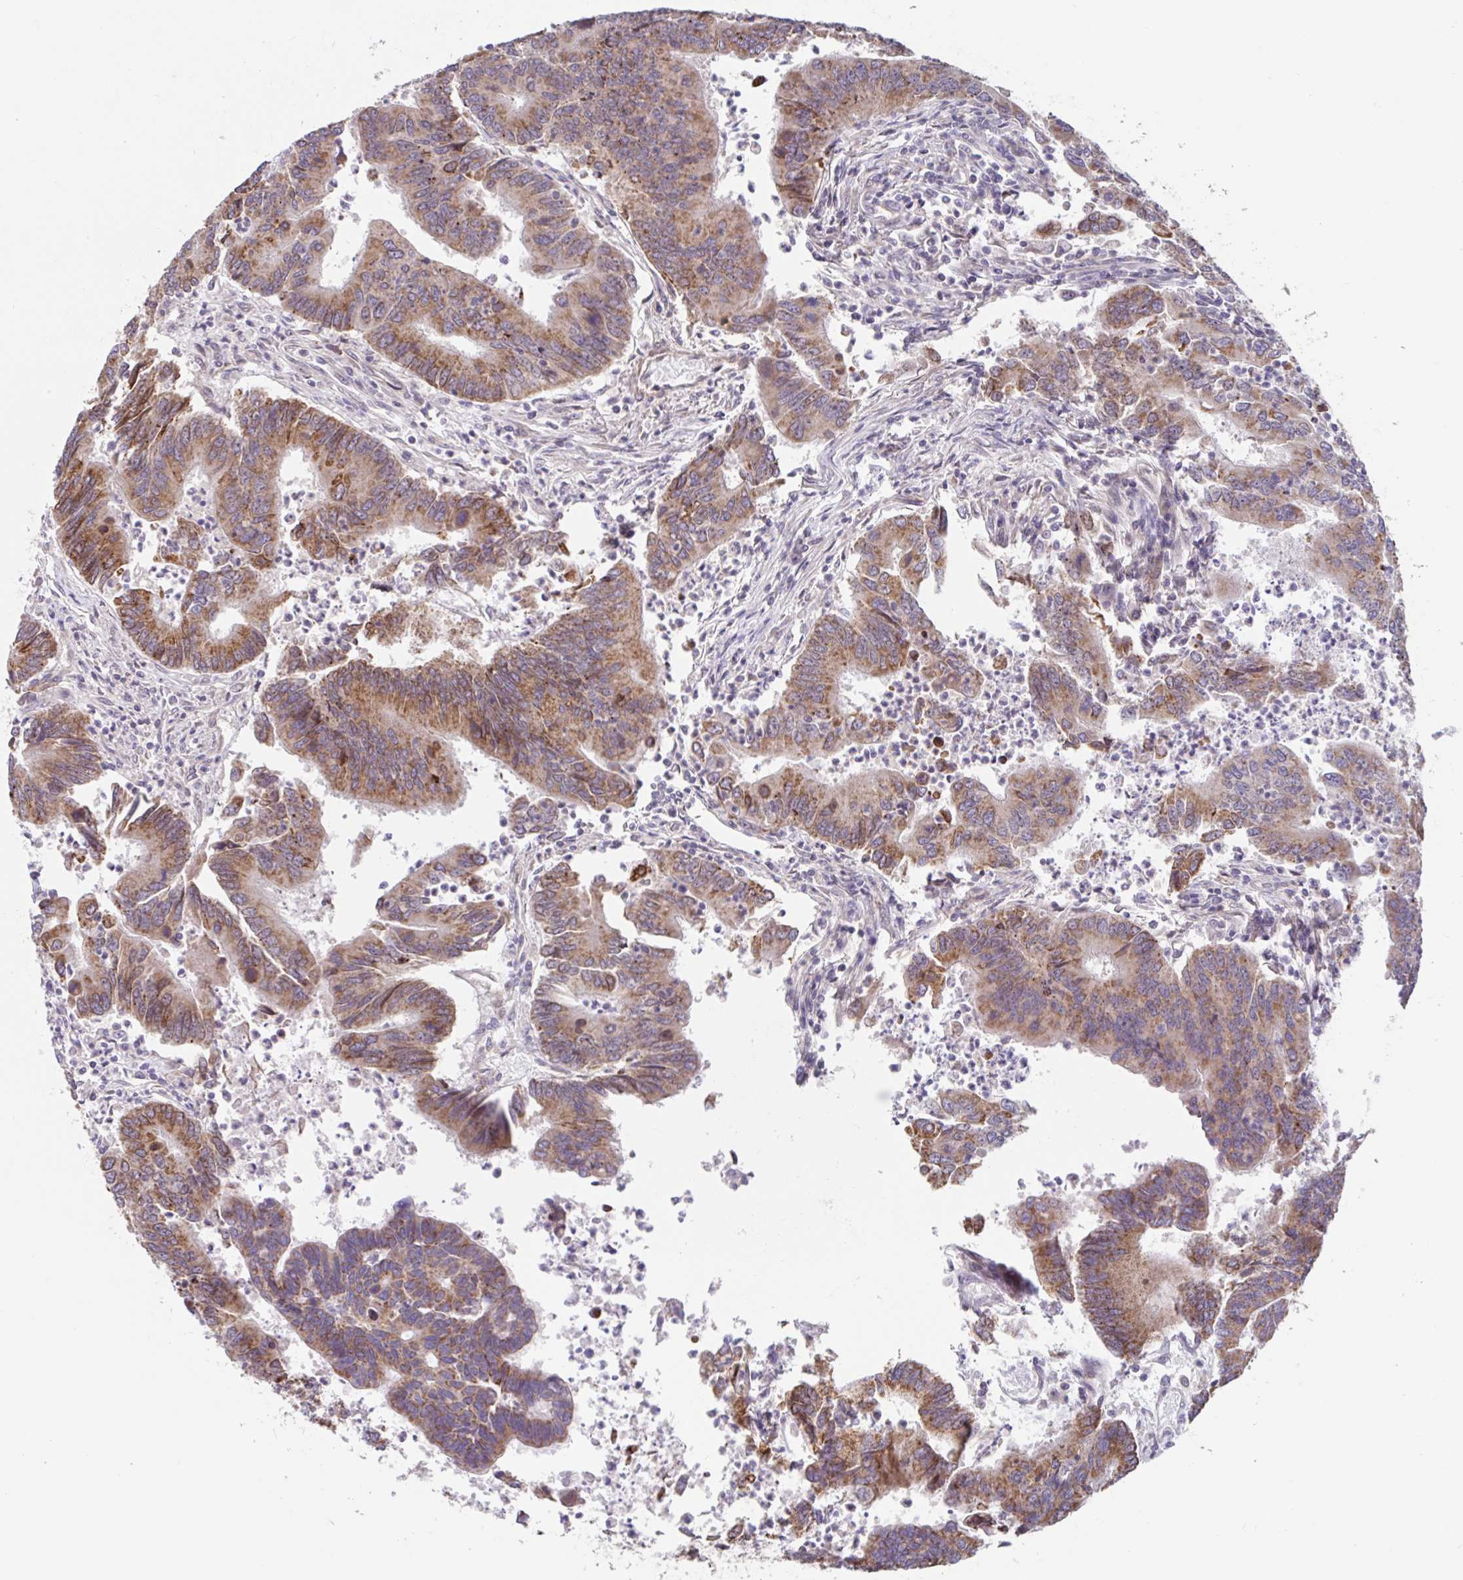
{"staining": {"intensity": "moderate", "quantity": ">75%", "location": "cytoplasmic/membranous"}, "tissue": "colorectal cancer", "cell_type": "Tumor cells", "image_type": "cancer", "snomed": [{"axis": "morphology", "description": "Adenocarcinoma, NOS"}, {"axis": "topography", "description": "Colon"}], "caption": "Human colorectal adenocarcinoma stained with a protein marker displays moderate staining in tumor cells.", "gene": "NT5C1B", "patient": {"sex": "female", "age": 67}}